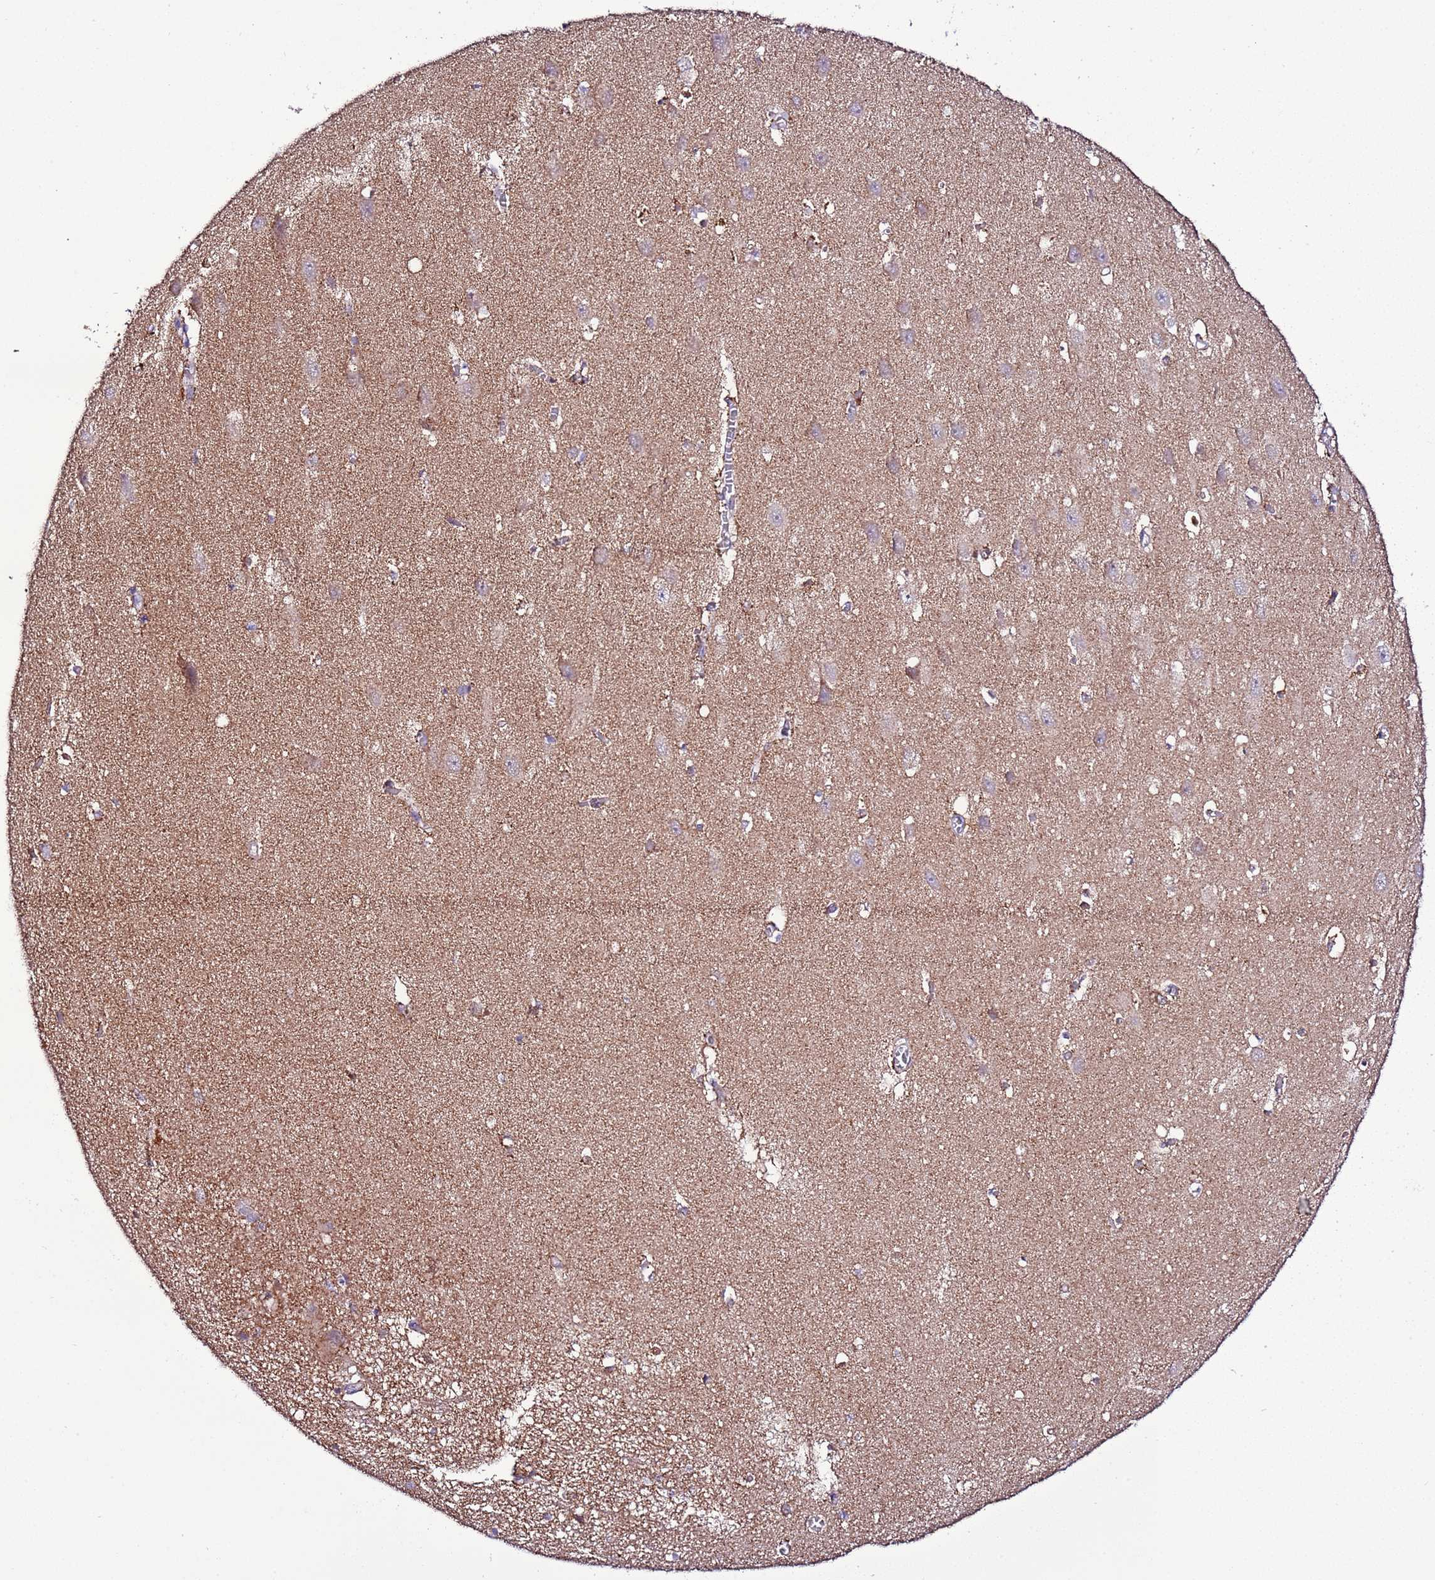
{"staining": {"intensity": "weak", "quantity": "<25%", "location": "cytoplasmic/membranous"}, "tissue": "hippocampus", "cell_type": "Glial cells", "image_type": "normal", "snomed": [{"axis": "morphology", "description": "Normal tissue, NOS"}, {"axis": "topography", "description": "Hippocampus"}], "caption": "Immunohistochemical staining of unremarkable human hippocampus reveals no significant staining in glial cells.", "gene": "UEVLD", "patient": {"sex": "female", "age": 64}}